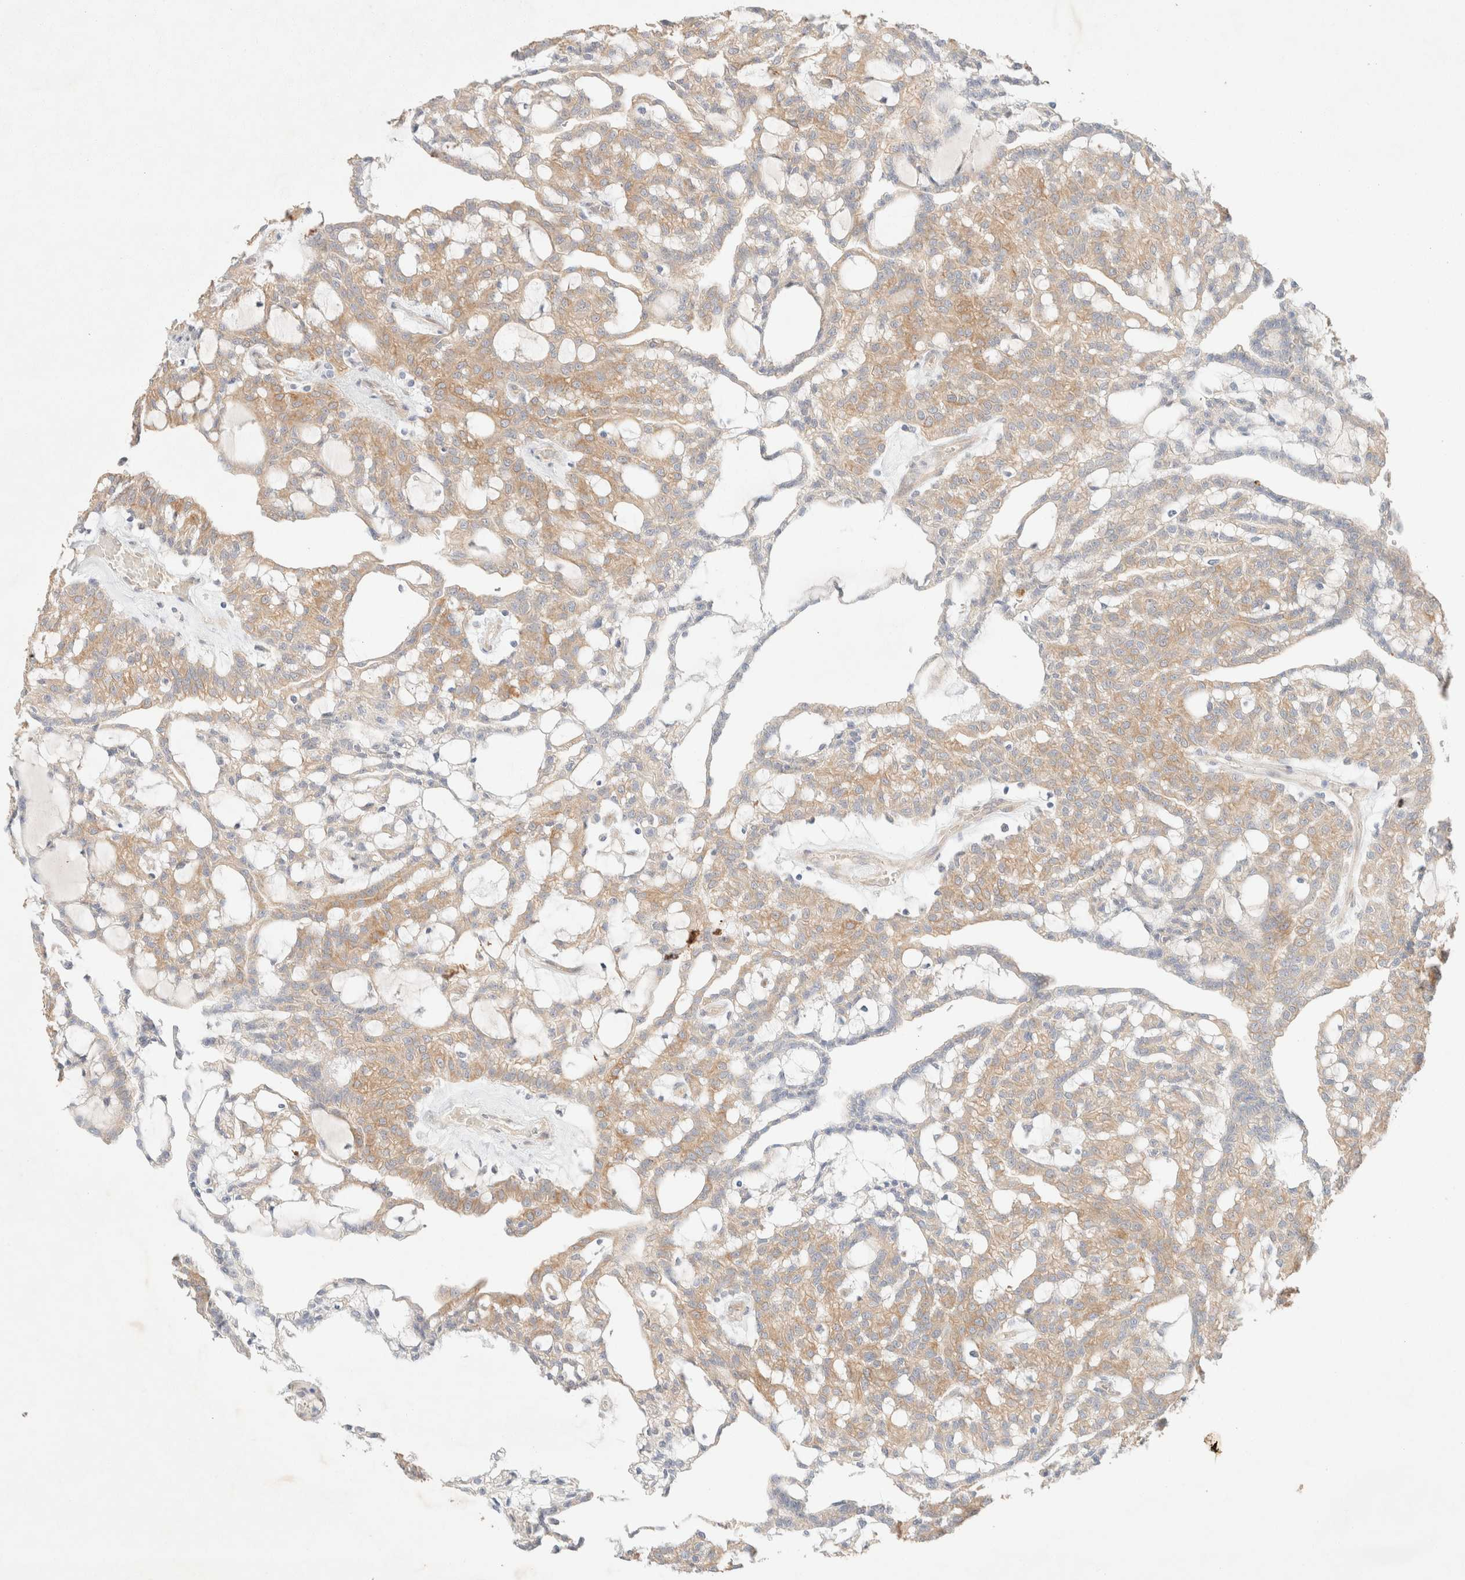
{"staining": {"intensity": "moderate", "quantity": ">75%", "location": "cytoplasmic/membranous"}, "tissue": "renal cancer", "cell_type": "Tumor cells", "image_type": "cancer", "snomed": [{"axis": "morphology", "description": "Adenocarcinoma, NOS"}, {"axis": "topography", "description": "Kidney"}], "caption": "There is medium levels of moderate cytoplasmic/membranous positivity in tumor cells of renal cancer, as demonstrated by immunohistochemical staining (brown color).", "gene": "CSNK1E", "patient": {"sex": "male", "age": 63}}